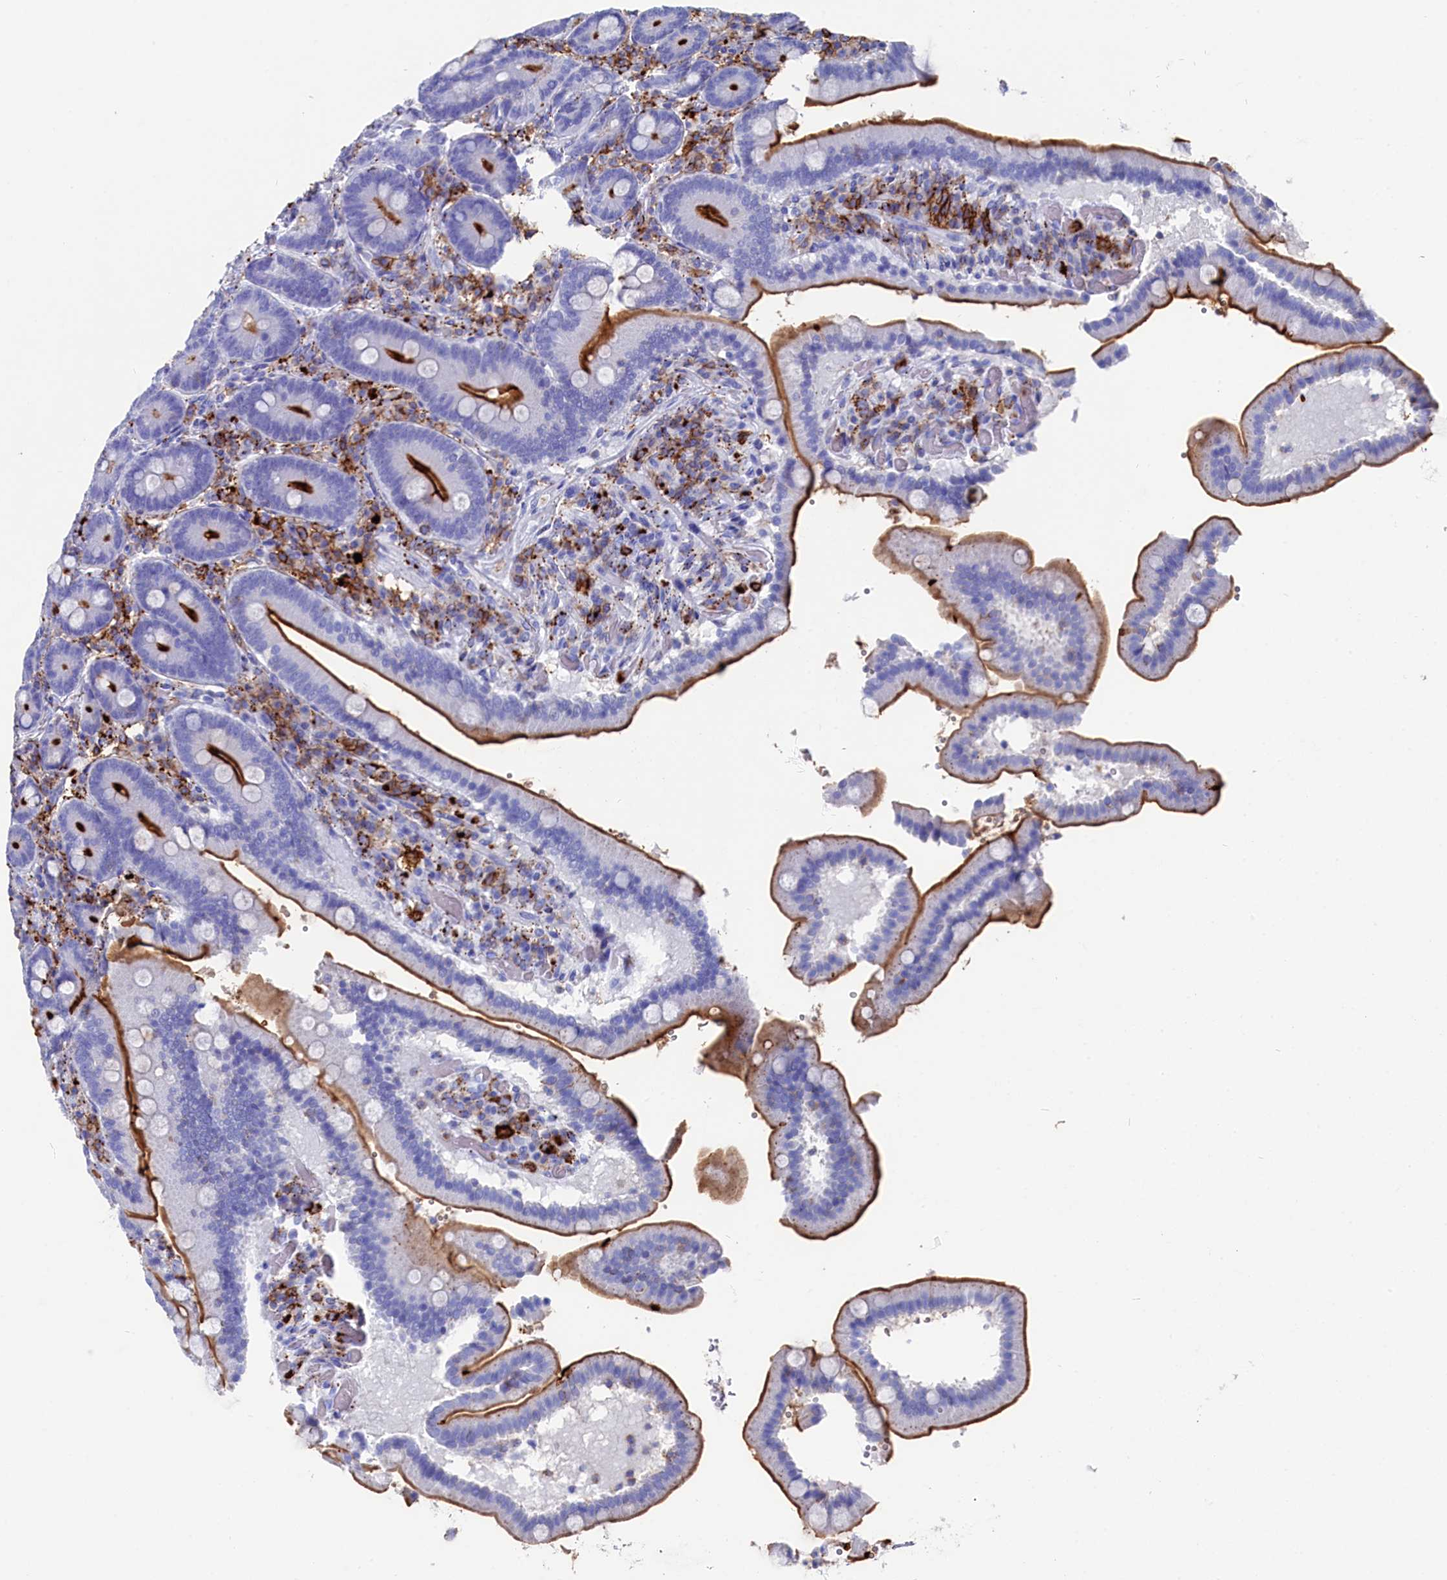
{"staining": {"intensity": "strong", "quantity": ">75%", "location": "cytoplasmic/membranous"}, "tissue": "duodenum", "cell_type": "Glandular cells", "image_type": "normal", "snomed": [{"axis": "morphology", "description": "Normal tissue, NOS"}, {"axis": "topography", "description": "Duodenum"}], "caption": "Protein expression analysis of benign duodenum displays strong cytoplasmic/membranous positivity in approximately >75% of glandular cells.", "gene": "PLAC8", "patient": {"sex": "female", "age": 62}}